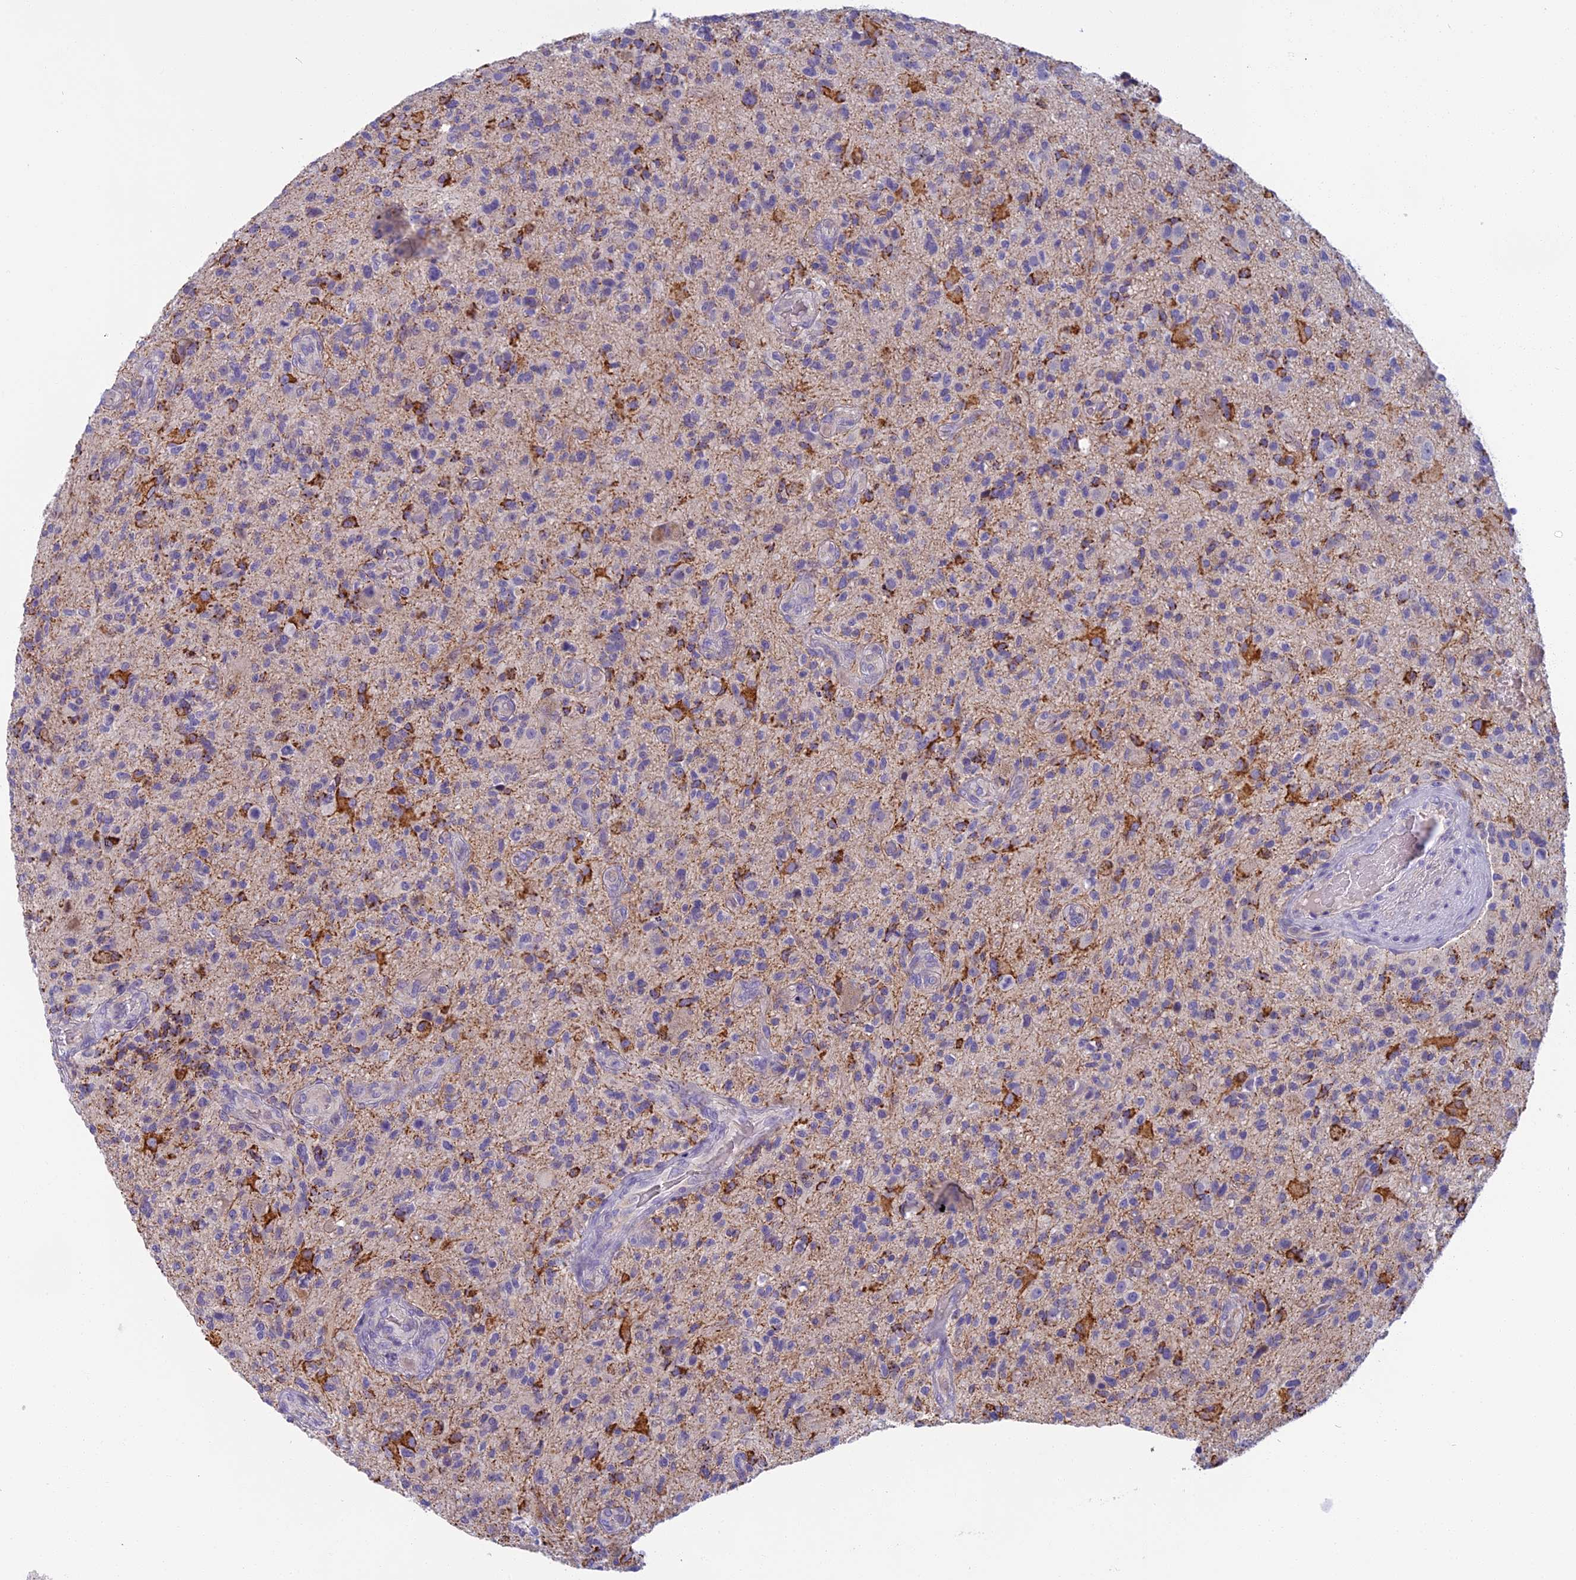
{"staining": {"intensity": "moderate", "quantity": "25%-75%", "location": "cytoplasmic/membranous"}, "tissue": "glioma", "cell_type": "Tumor cells", "image_type": "cancer", "snomed": [{"axis": "morphology", "description": "Glioma, malignant, High grade"}, {"axis": "topography", "description": "Brain"}], "caption": "There is medium levels of moderate cytoplasmic/membranous expression in tumor cells of malignant high-grade glioma, as demonstrated by immunohistochemical staining (brown color).", "gene": "SEMA7A", "patient": {"sex": "male", "age": 47}}